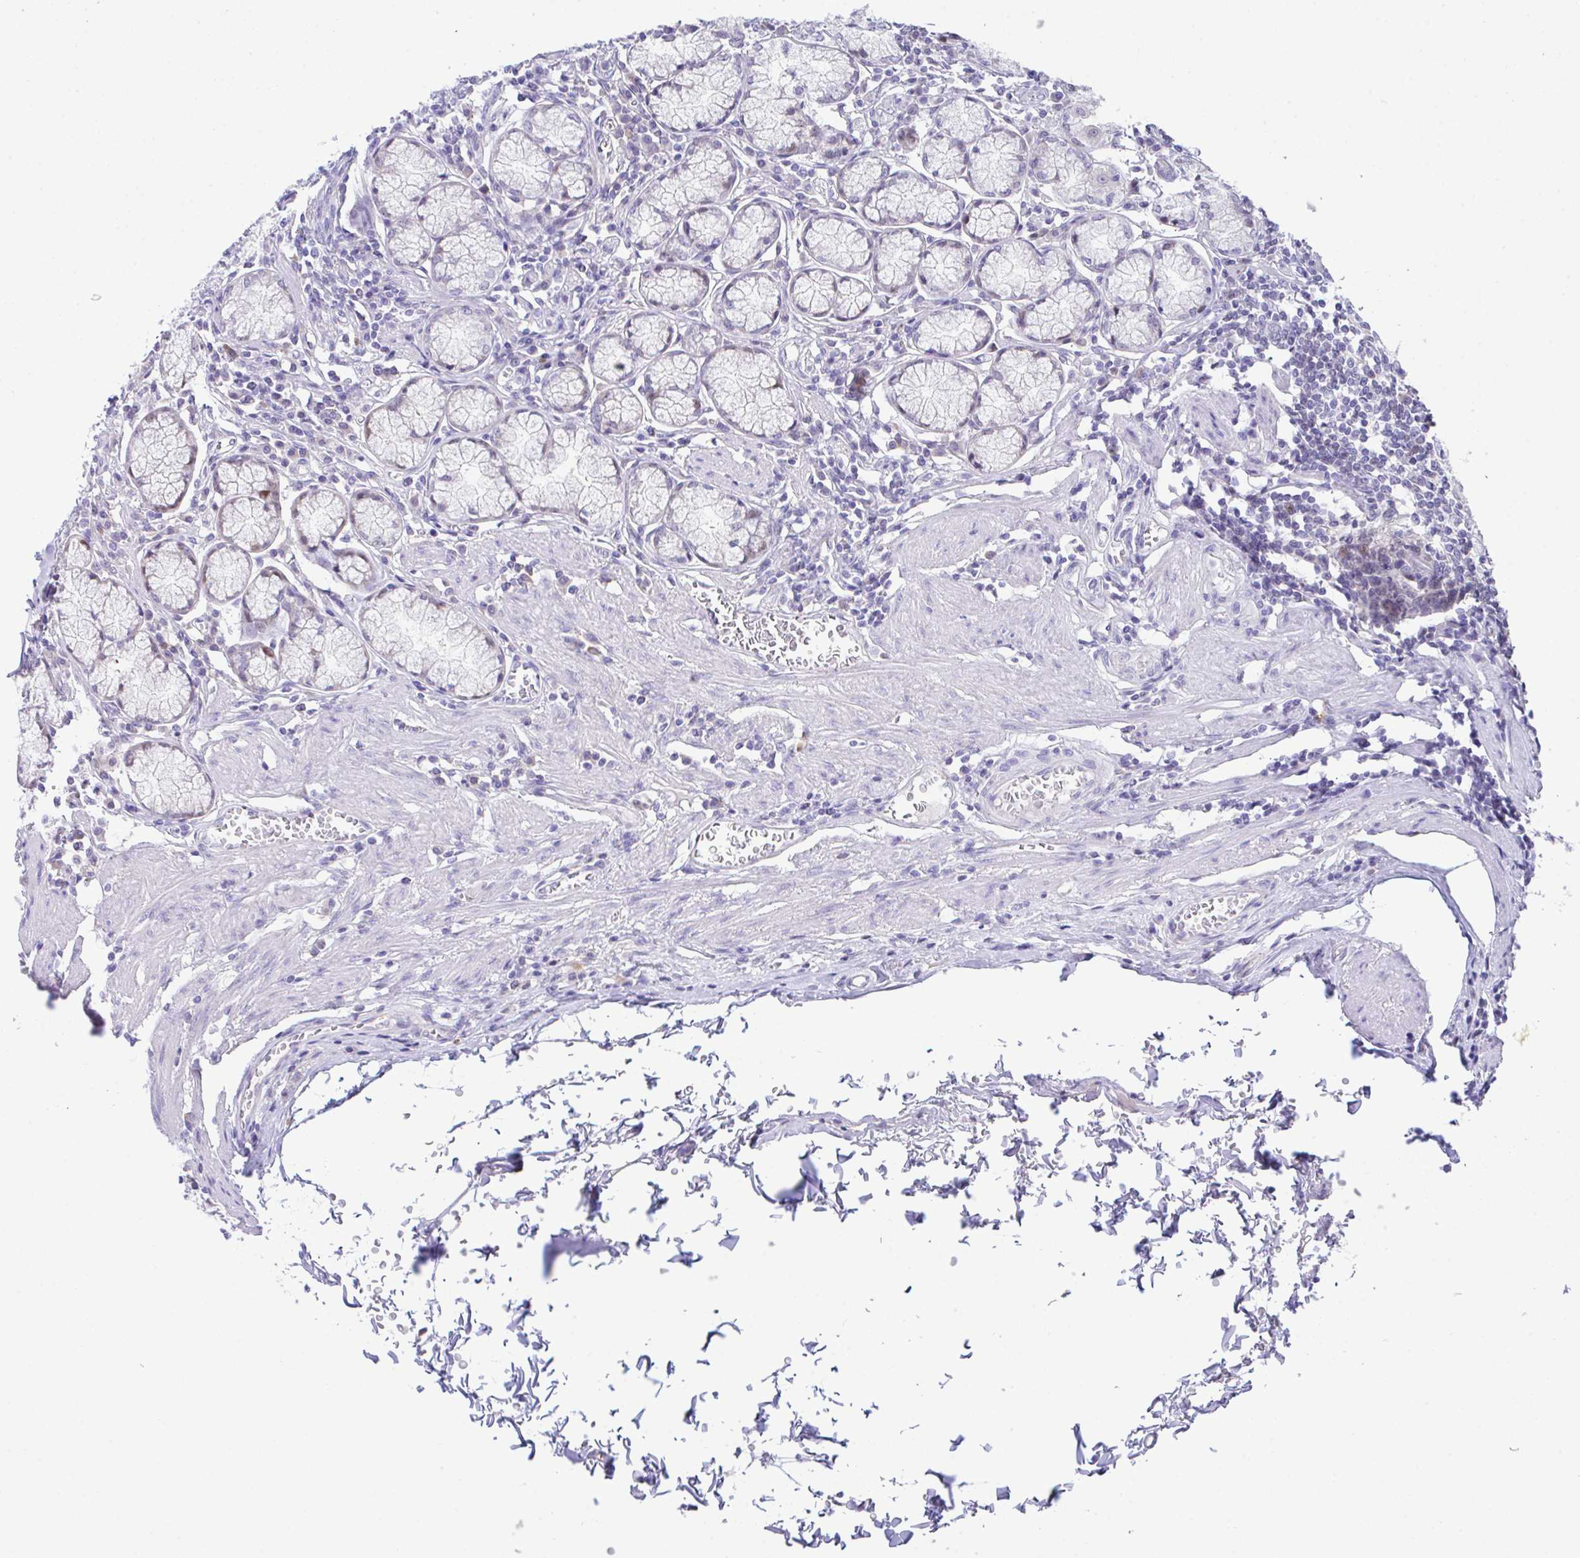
{"staining": {"intensity": "negative", "quantity": "none", "location": "none"}, "tissue": "stomach", "cell_type": "Glandular cells", "image_type": "normal", "snomed": [{"axis": "morphology", "description": "Normal tissue, NOS"}, {"axis": "topography", "description": "Stomach"}], "caption": "Stomach stained for a protein using IHC demonstrates no staining glandular cells.", "gene": "HACD4", "patient": {"sex": "male", "age": 55}}